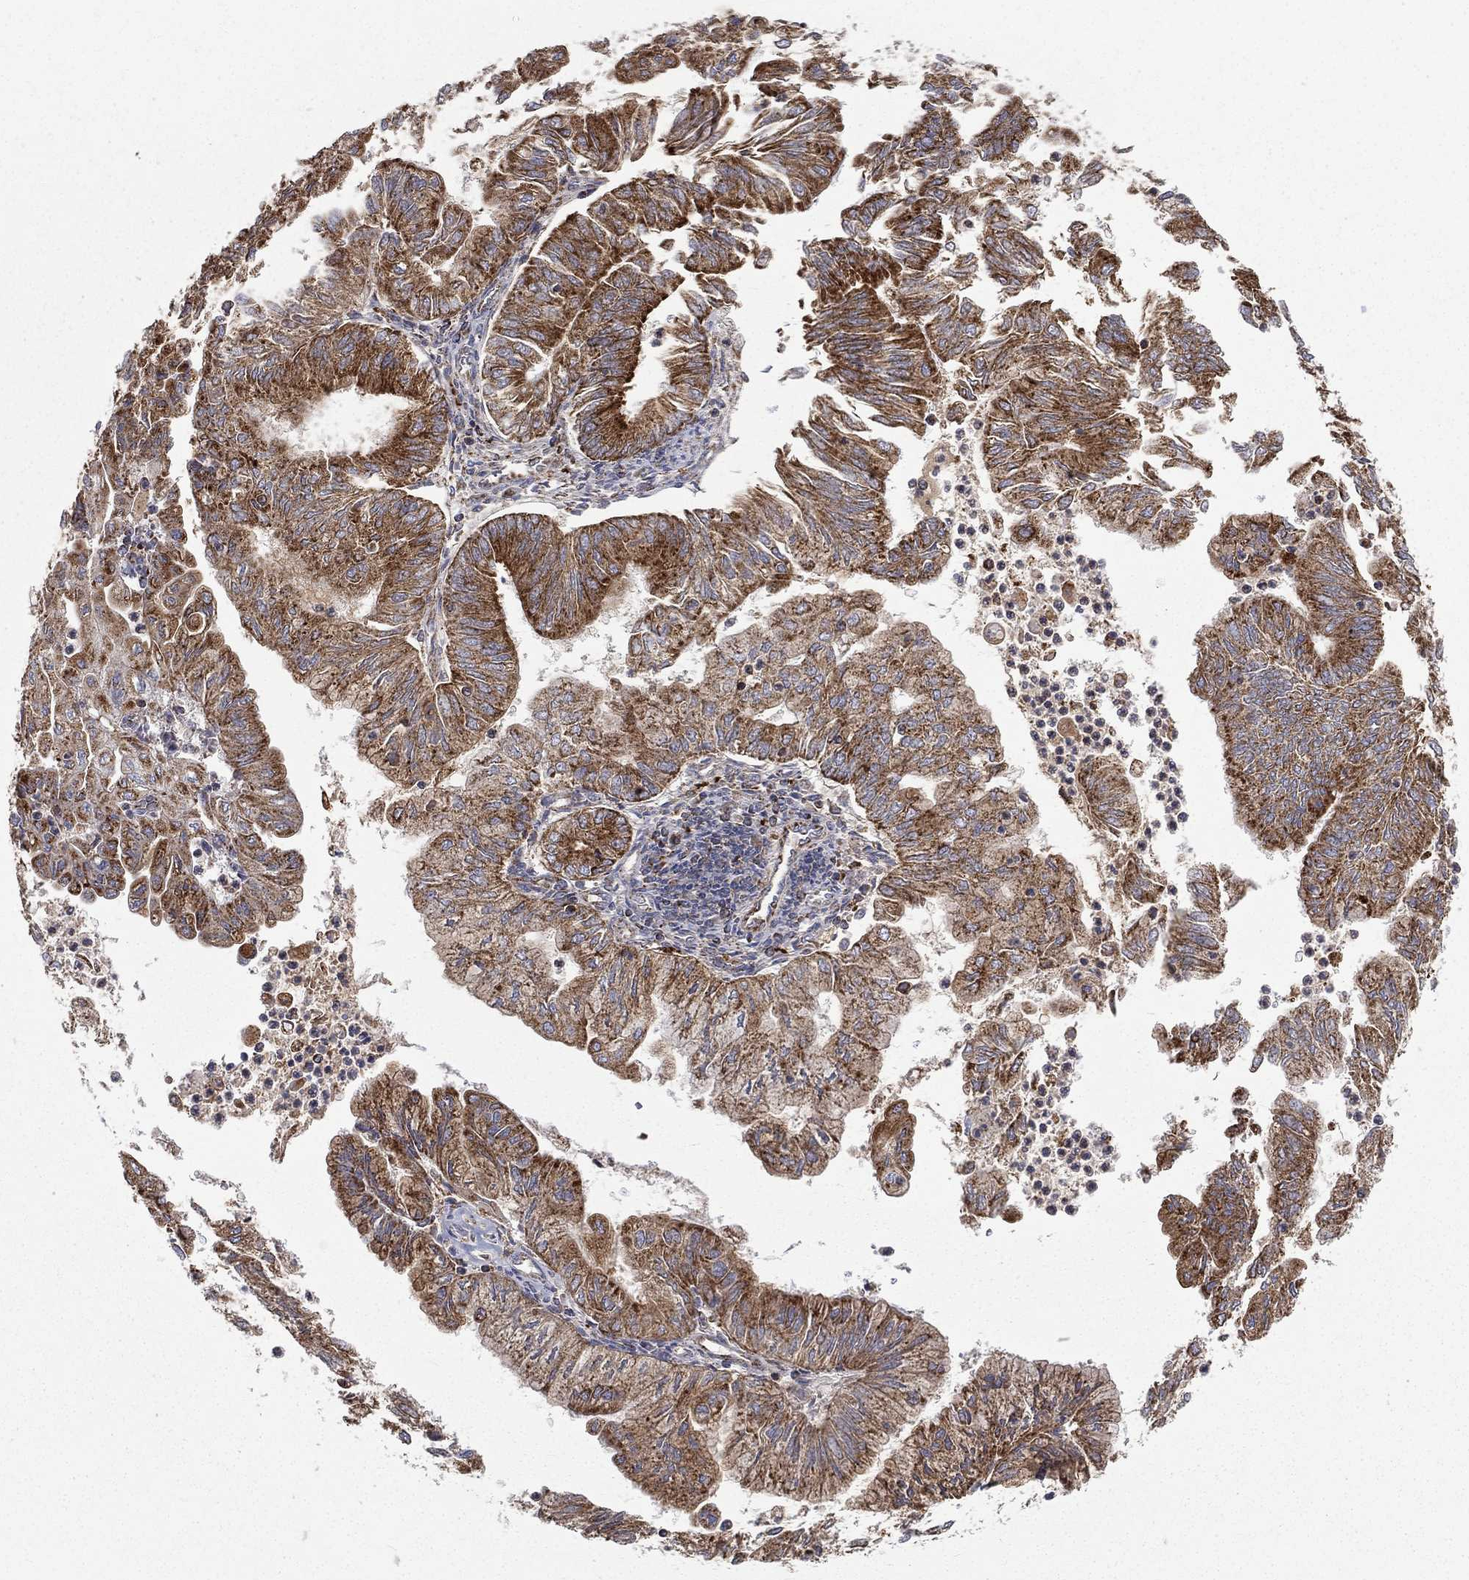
{"staining": {"intensity": "strong", "quantity": "25%-75%", "location": "cytoplasmic/membranous"}, "tissue": "endometrial cancer", "cell_type": "Tumor cells", "image_type": "cancer", "snomed": [{"axis": "morphology", "description": "Adenocarcinoma, NOS"}, {"axis": "topography", "description": "Endometrium"}], "caption": "A micrograph showing strong cytoplasmic/membranous expression in approximately 25%-75% of tumor cells in endometrial adenocarcinoma, as visualized by brown immunohistochemical staining.", "gene": "RIN3", "patient": {"sex": "female", "age": 59}}